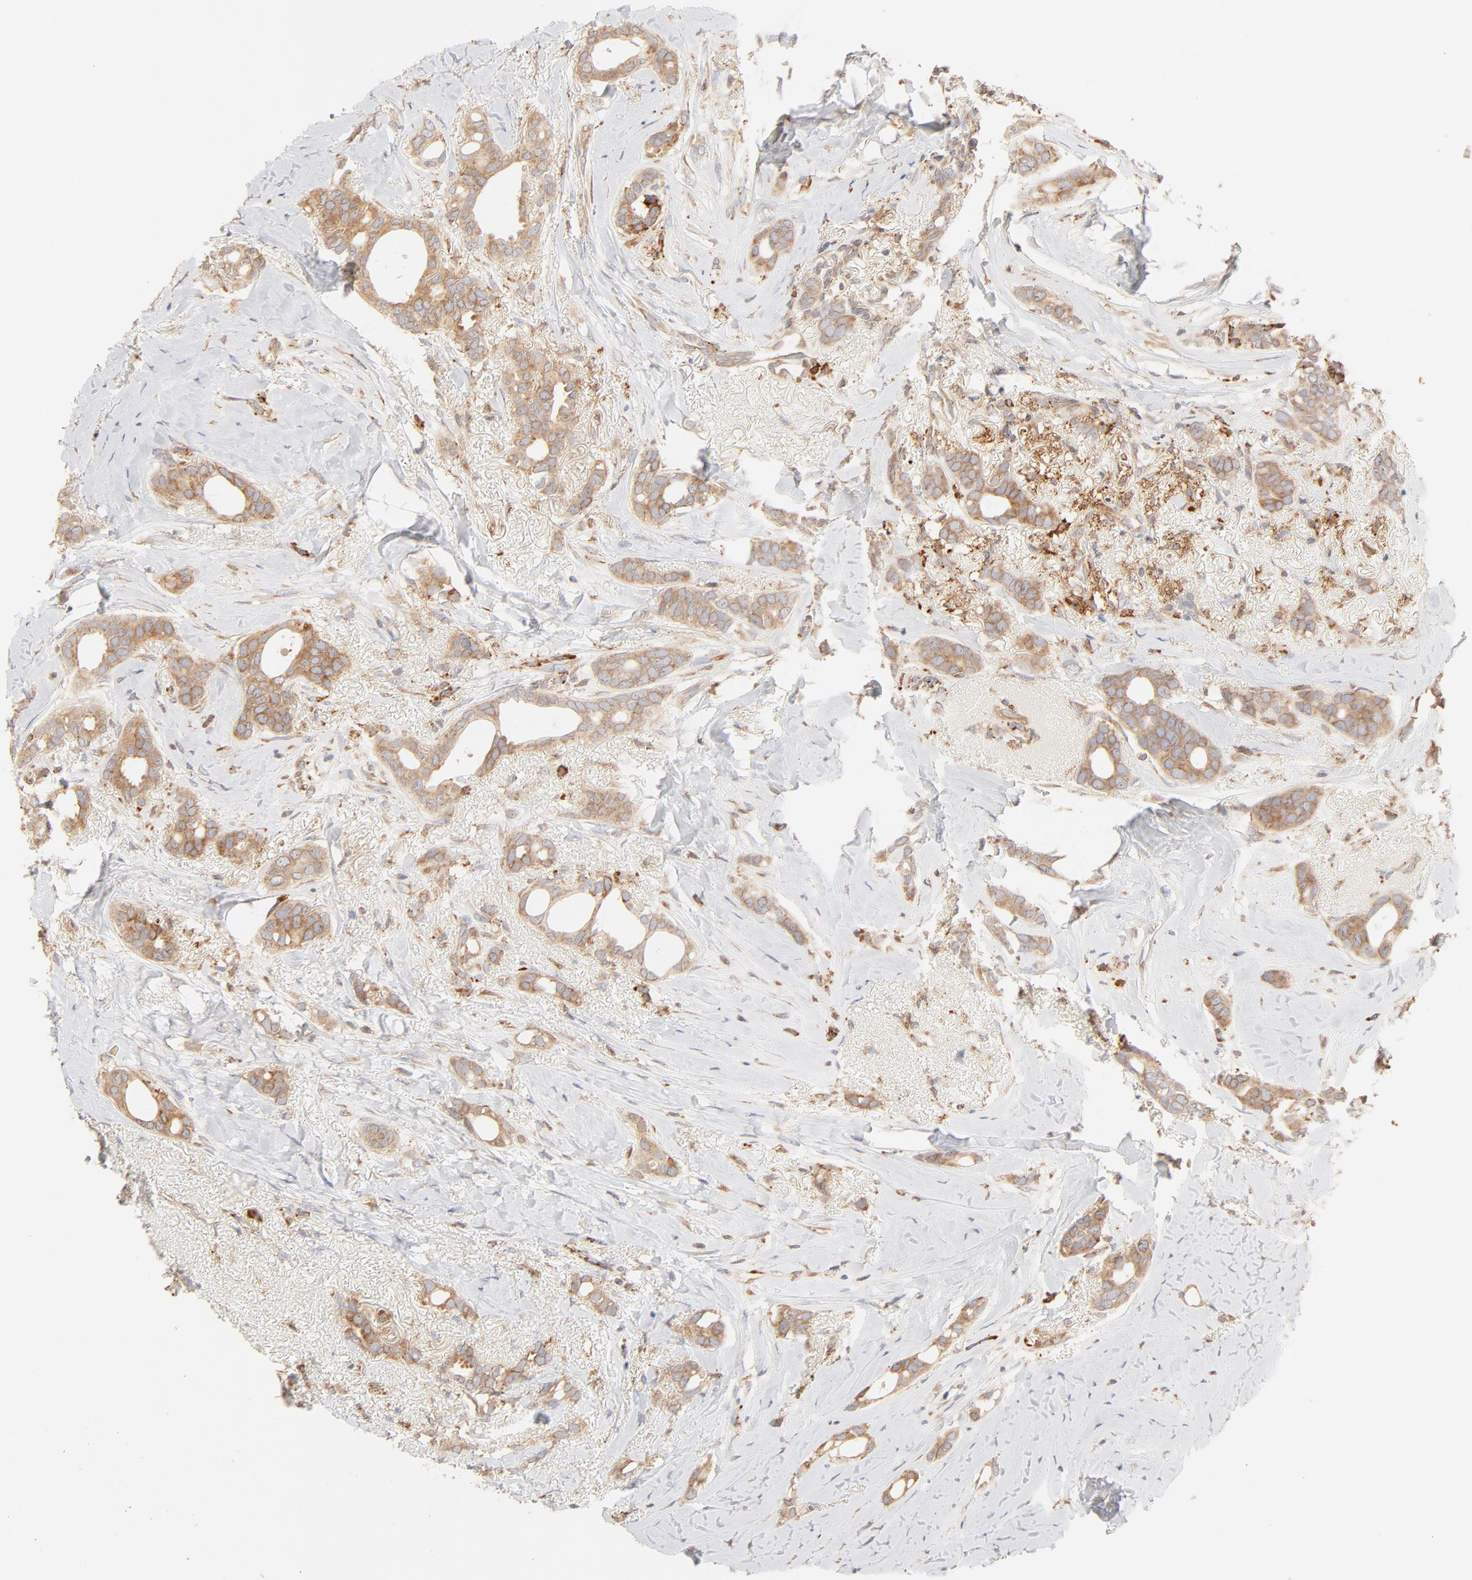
{"staining": {"intensity": "moderate", "quantity": ">75%", "location": "cytoplasmic/membranous"}, "tissue": "breast cancer", "cell_type": "Tumor cells", "image_type": "cancer", "snomed": [{"axis": "morphology", "description": "Duct carcinoma"}, {"axis": "topography", "description": "Breast"}], "caption": "Immunohistochemistry of invasive ductal carcinoma (breast) exhibits medium levels of moderate cytoplasmic/membranous expression in approximately >75% of tumor cells.", "gene": "PARP12", "patient": {"sex": "female", "age": 54}}